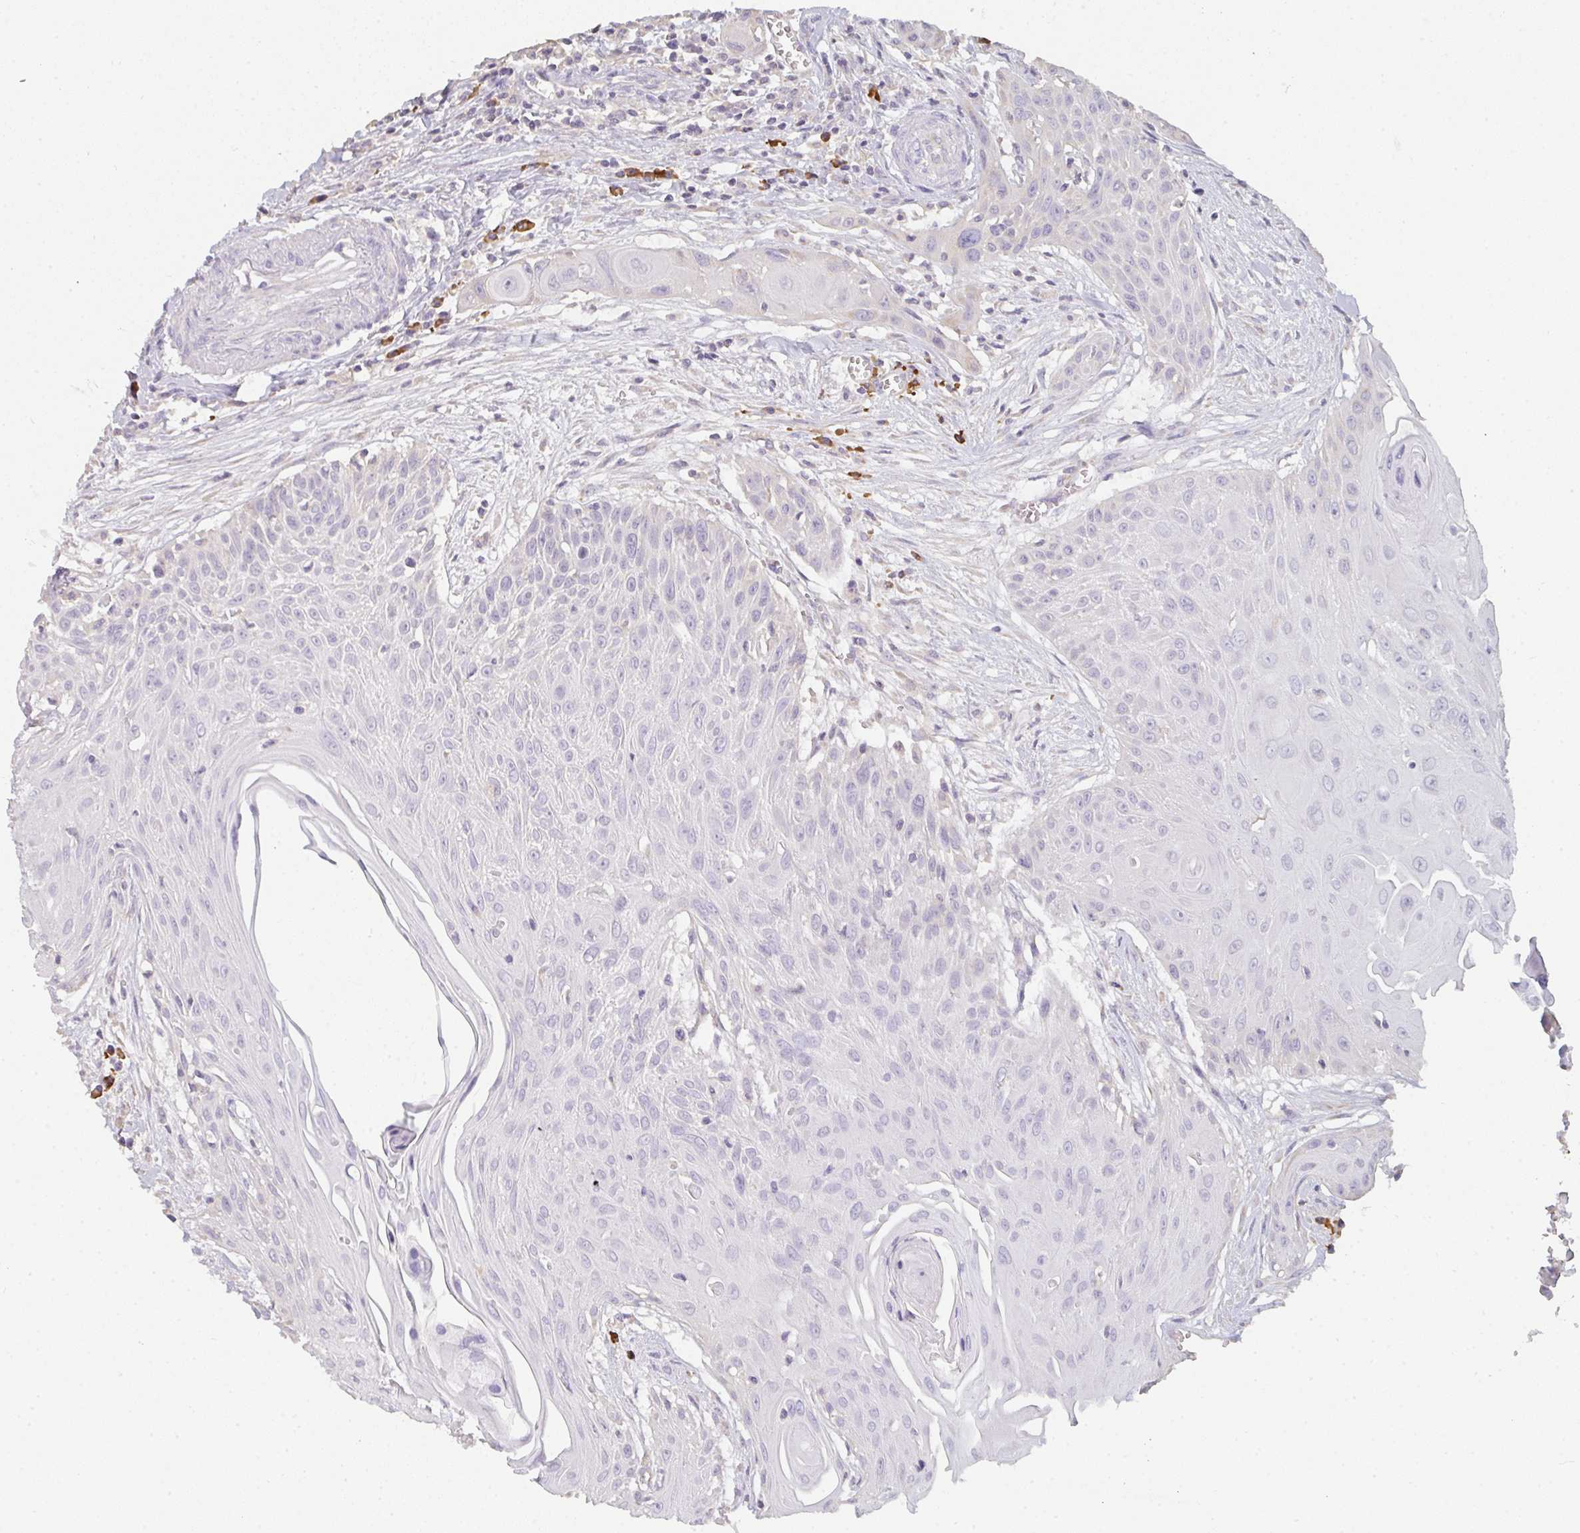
{"staining": {"intensity": "negative", "quantity": "none", "location": "none"}, "tissue": "head and neck cancer", "cell_type": "Tumor cells", "image_type": "cancer", "snomed": [{"axis": "morphology", "description": "Squamous cell carcinoma, NOS"}, {"axis": "topography", "description": "Lymph node"}, {"axis": "topography", "description": "Salivary gland"}, {"axis": "topography", "description": "Head-Neck"}], "caption": "Immunohistochemistry (IHC) micrograph of neoplastic tissue: head and neck squamous cell carcinoma stained with DAB (3,3'-diaminobenzidine) reveals no significant protein expression in tumor cells.", "gene": "ZNF215", "patient": {"sex": "female", "age": 74}}